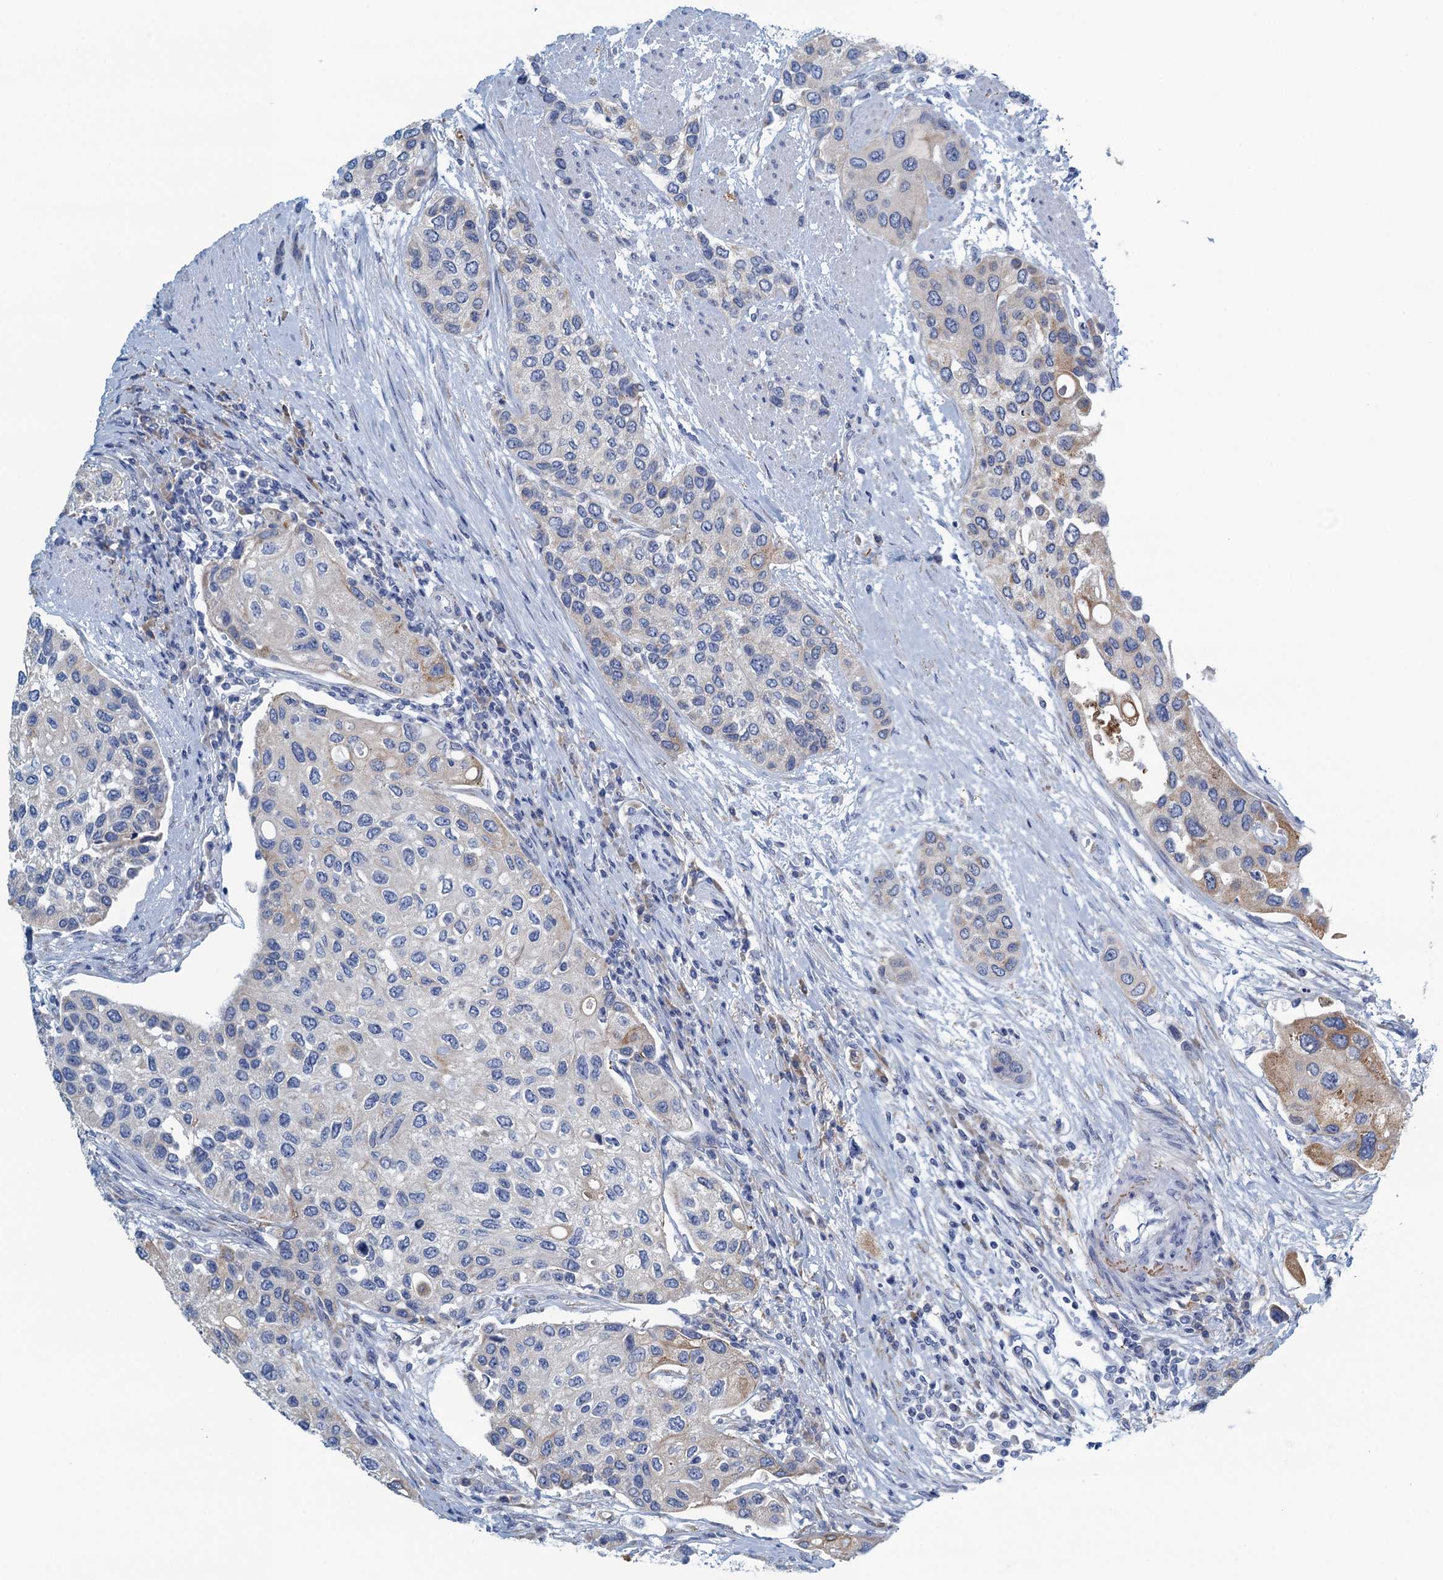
{"staining": {"intensity": "weak", "quantity": "<25%", "location": "cytoplasmic/membranous"}, "tissue": "urothelial cancer", "cell_type": "Tumor cells", "image_type": "cancer", "snomed": [{"axis": "morphology", "description": "Normal tissue, NOS"}, {"axis": "morphology", "description": "Urothelial carcinoma, High grade"}, {"axis": "topography", "description": "Vascular tissue"}, {"axis": "topography", "description": "Urinary bladder"}], "caption": "Micrograph shows no significant protein staining in tumor cells of urothelial cancer. The staining was performed using DAB to visualize the protein expression in brown, while the nuclei were stained in blue with hematoxylin (Magnification: 20x).", "gene": "C10orf88", "patient": {"sex": "female", "age": 56}}